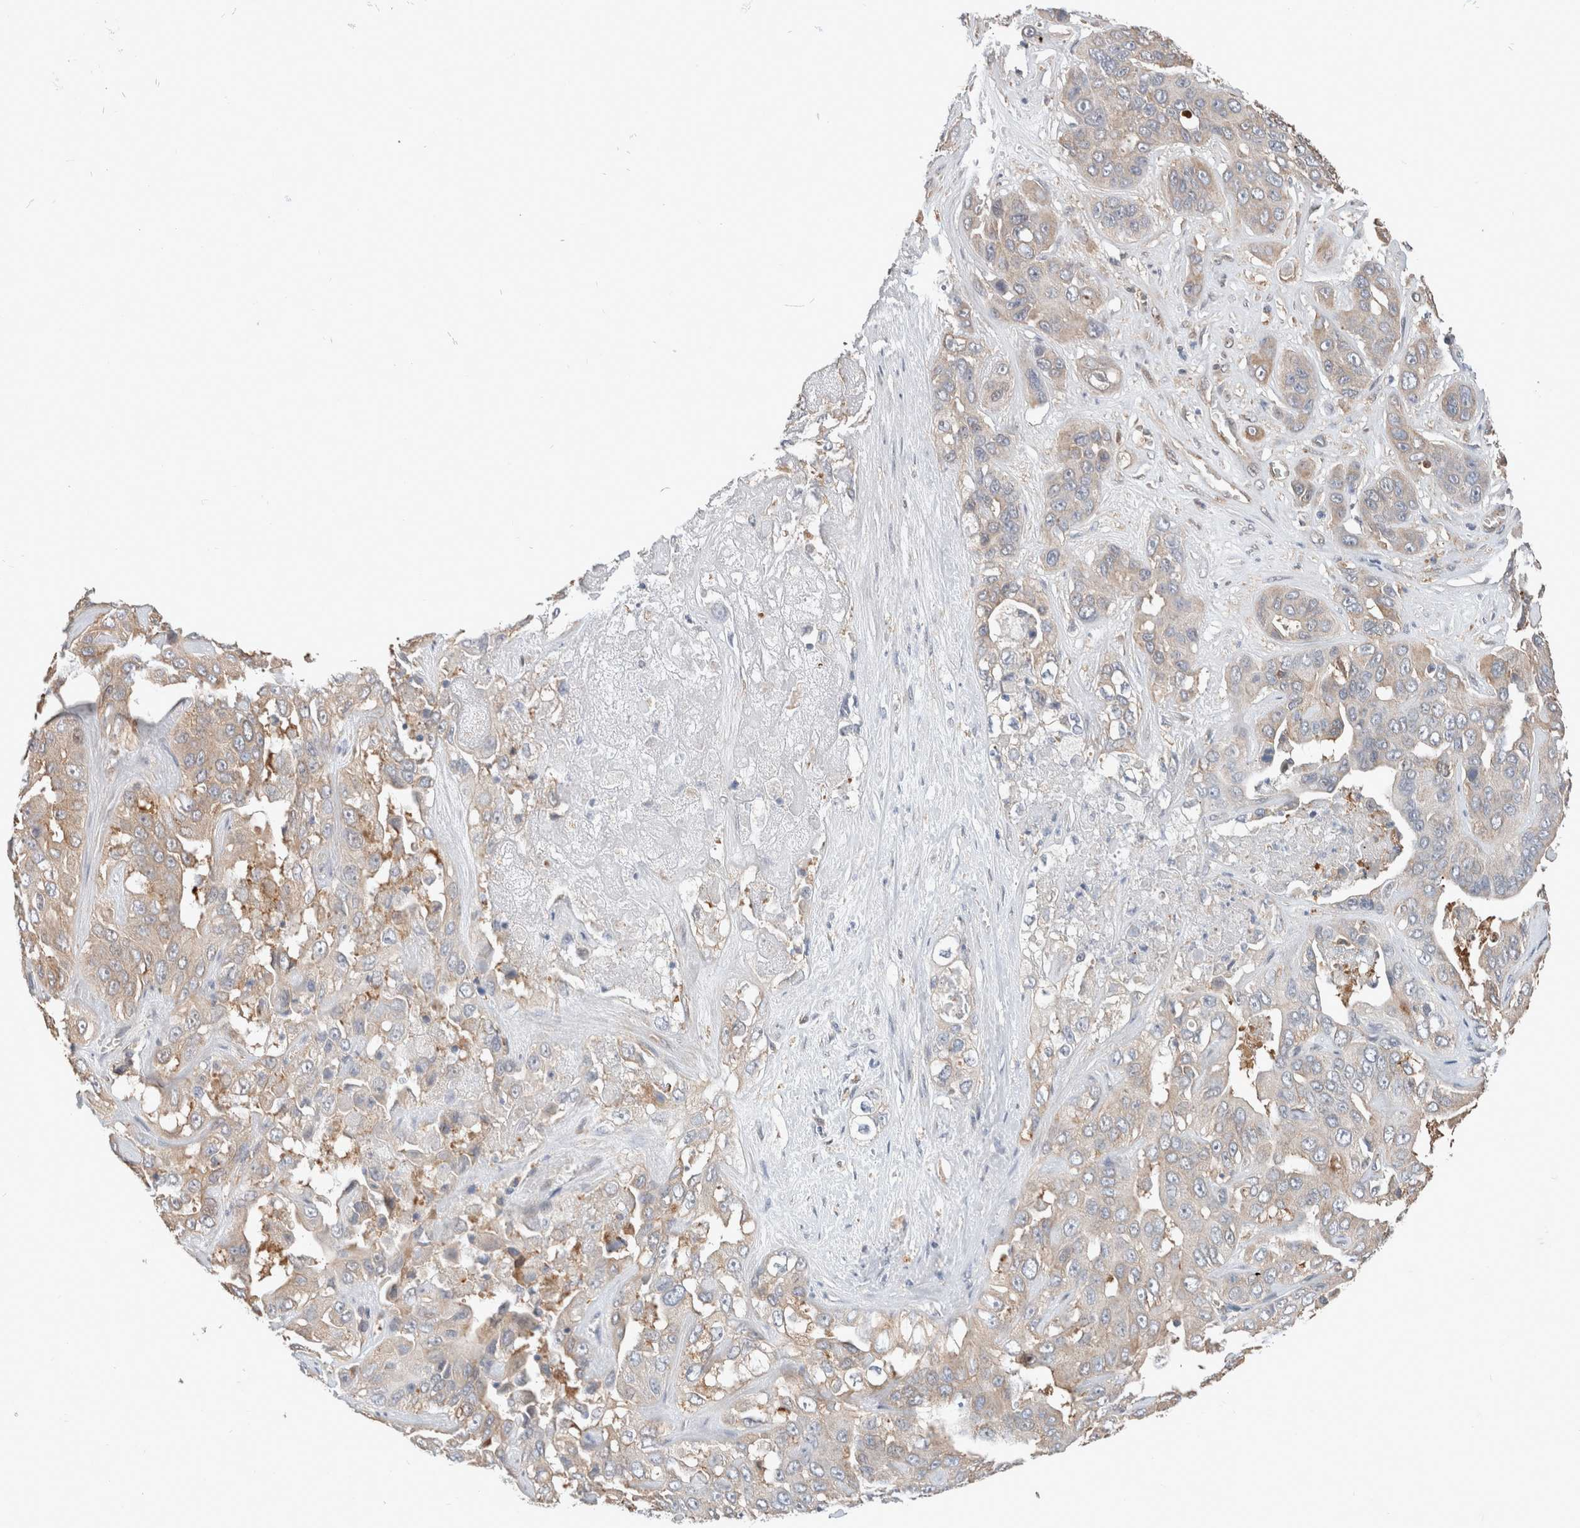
{"staining": {"intensity": "weak", "quantity": ">75%", "location": "cytoplasmic/membranous"}, "tissue": "liver cancer", "cell_type": "Tumor cells", "image_type": "cancer", "snomed": [{"axis": "morphology", "description": "Cholangiocarcinoma"}, {"axis": "topography", "description": "Liver"}], "caption": "This is an image of immunohistochemistry staining of liver cancer, which shows weak positivity in the cytoplasmic/membranous of tumor cells.", "gene": "XPNPEP1", "patient": {"sex": "female", "age": 52}}